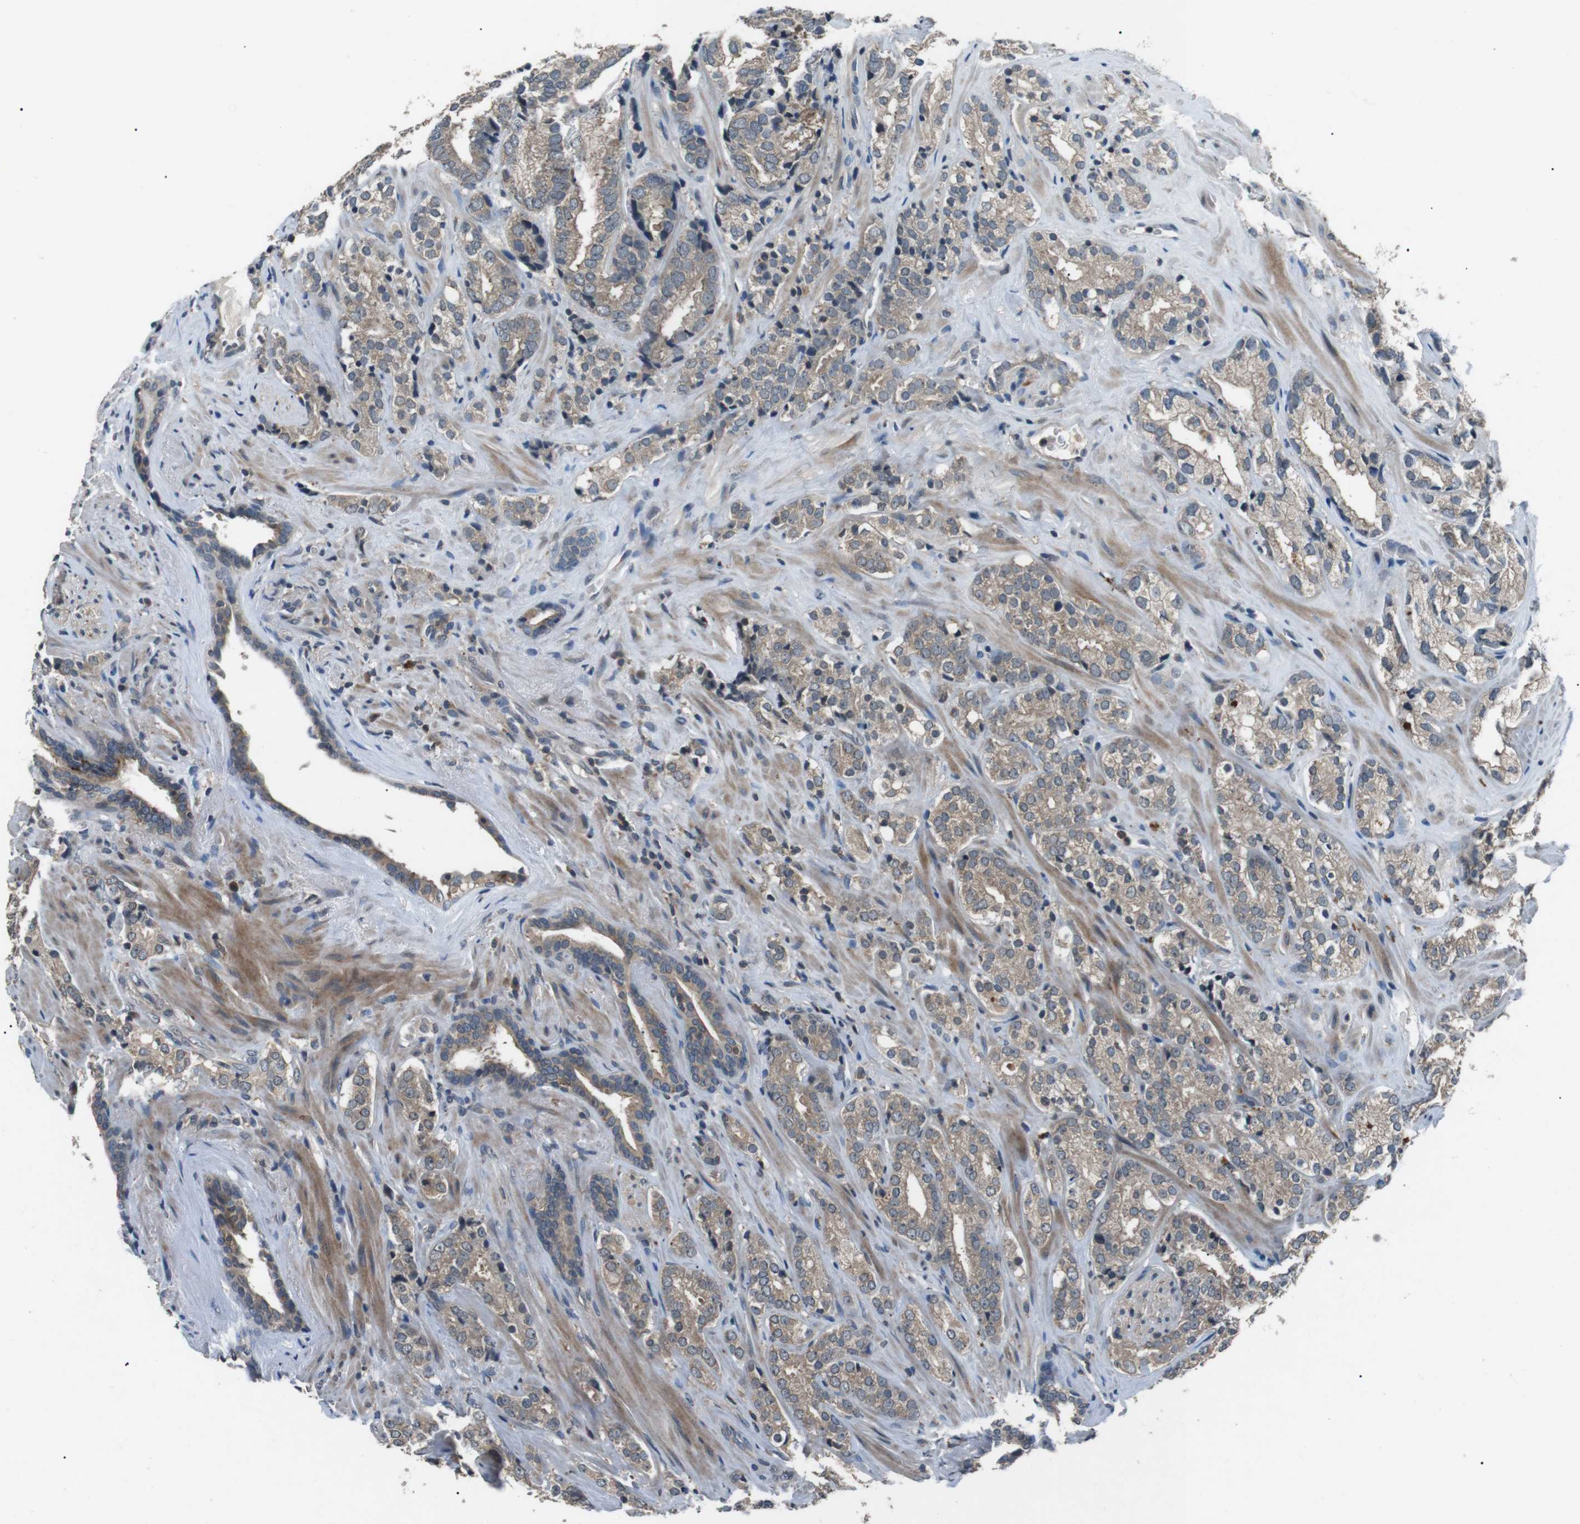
{"staining": {"intensity": "weak", "quantity": ">75%", "location": "cytoplasmic/membranous"}, "tissue": "prostate cancer", "cell_type": "Tumor cells", "image_type": "cancer", "snomed": [{"axis": "morphology", "description": "Adenocarcinoma, High grade"}, {"axis": "topography", "description": "Prostate"}], "caption": "A brown stain highlights weak cytoplasmic/membranous positivity of a protein in adenocarcinoma (high-grade) (prostate) tumor cells.", "gene": "NEK7", "patient": {"sex": "male", "age": 71}}